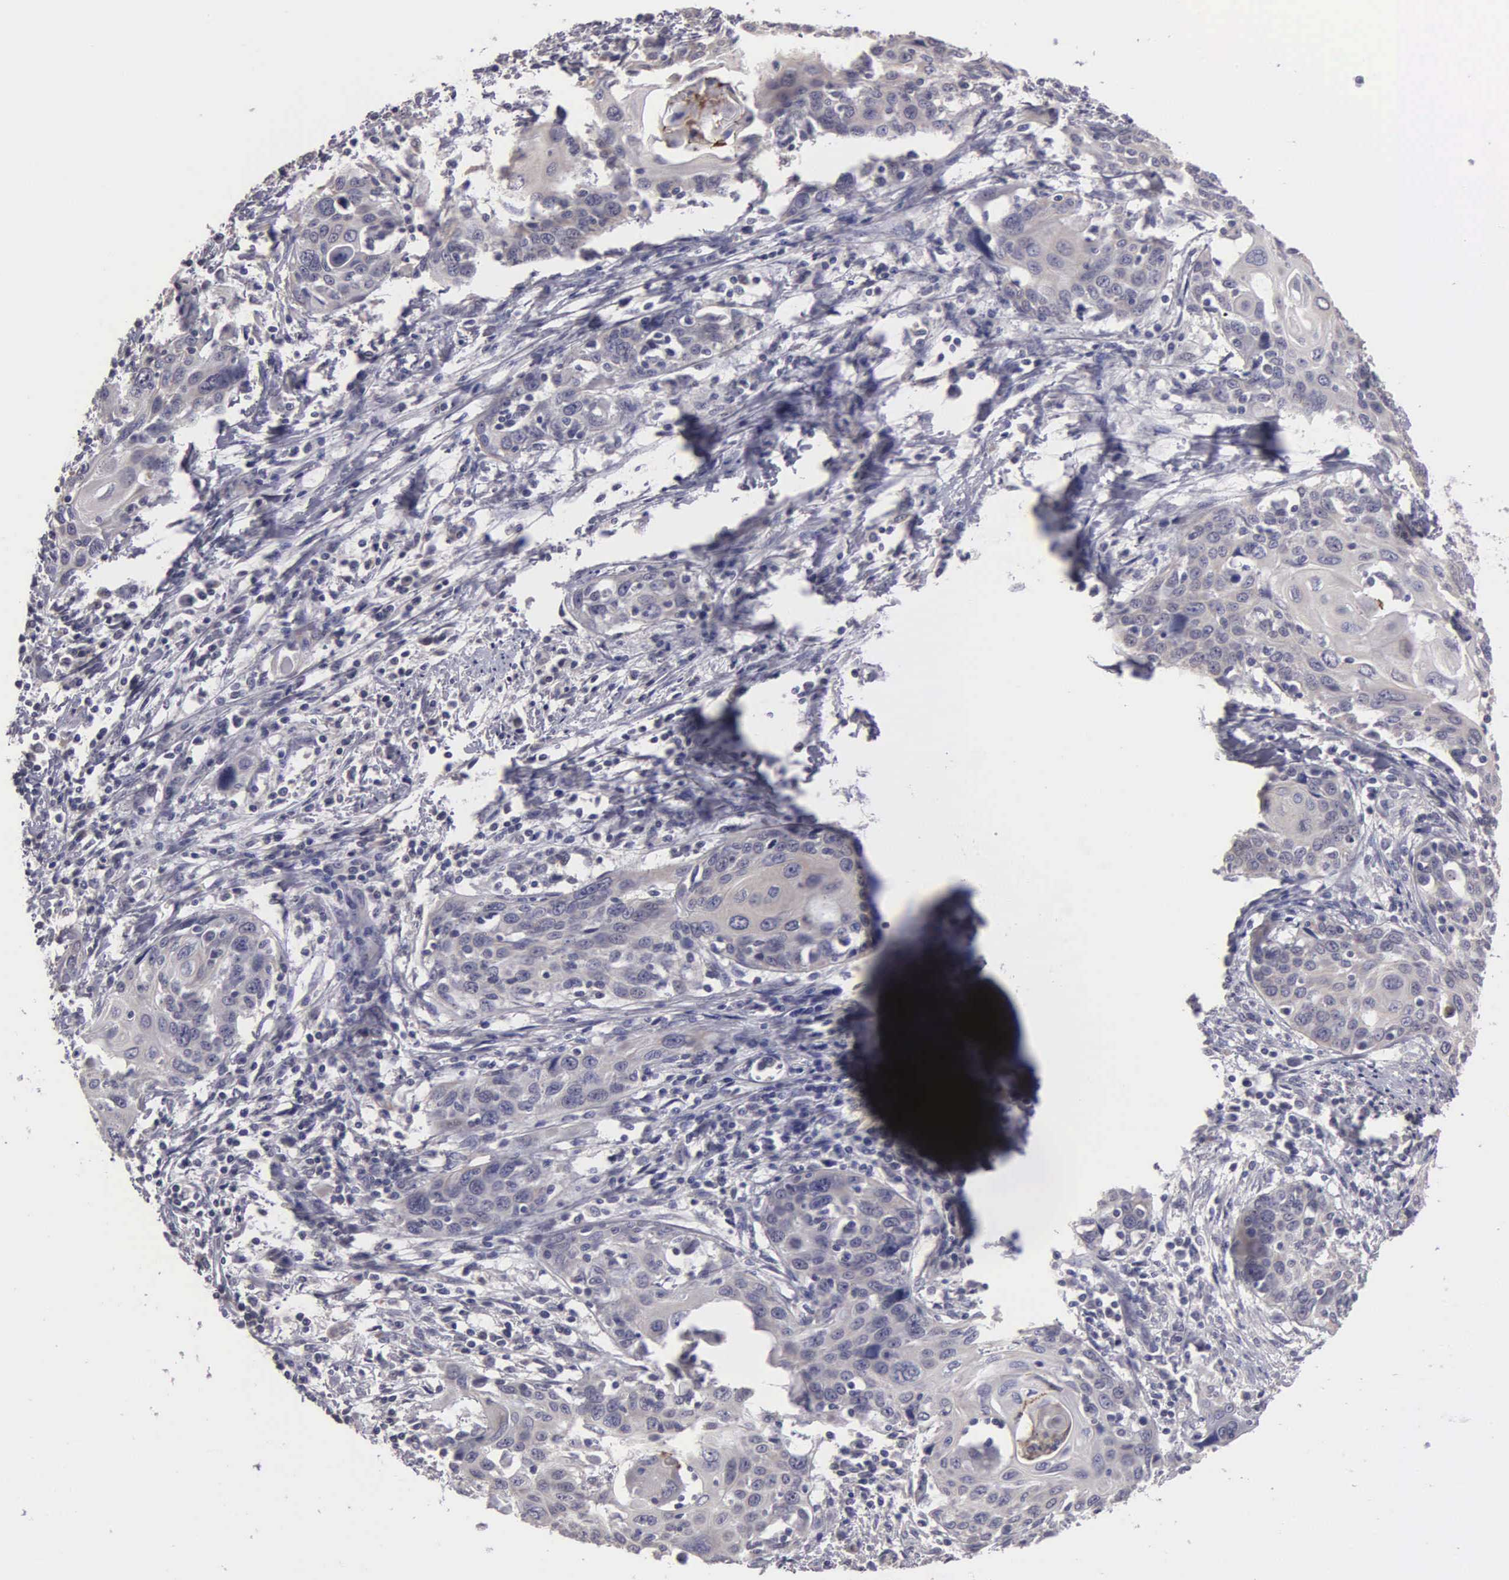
{"staining": {"intensity": "negative", "quantity": "none", "location": "none"}, "tissue": "cervical cancer", "cell_type": "Tumor cells", "image_type": "cancer", "snomed": [{"axis": "morphology", "description": "Squamous cell carcinoma, NOS"}, {"axis": "topography", "description": "Cervix"}], "caption": "Micrograph shows no protein staining in tumor cells of cervical cancer tissue.", "gene": "BRD1", "patient": {"sex": "female", "age": 54}}